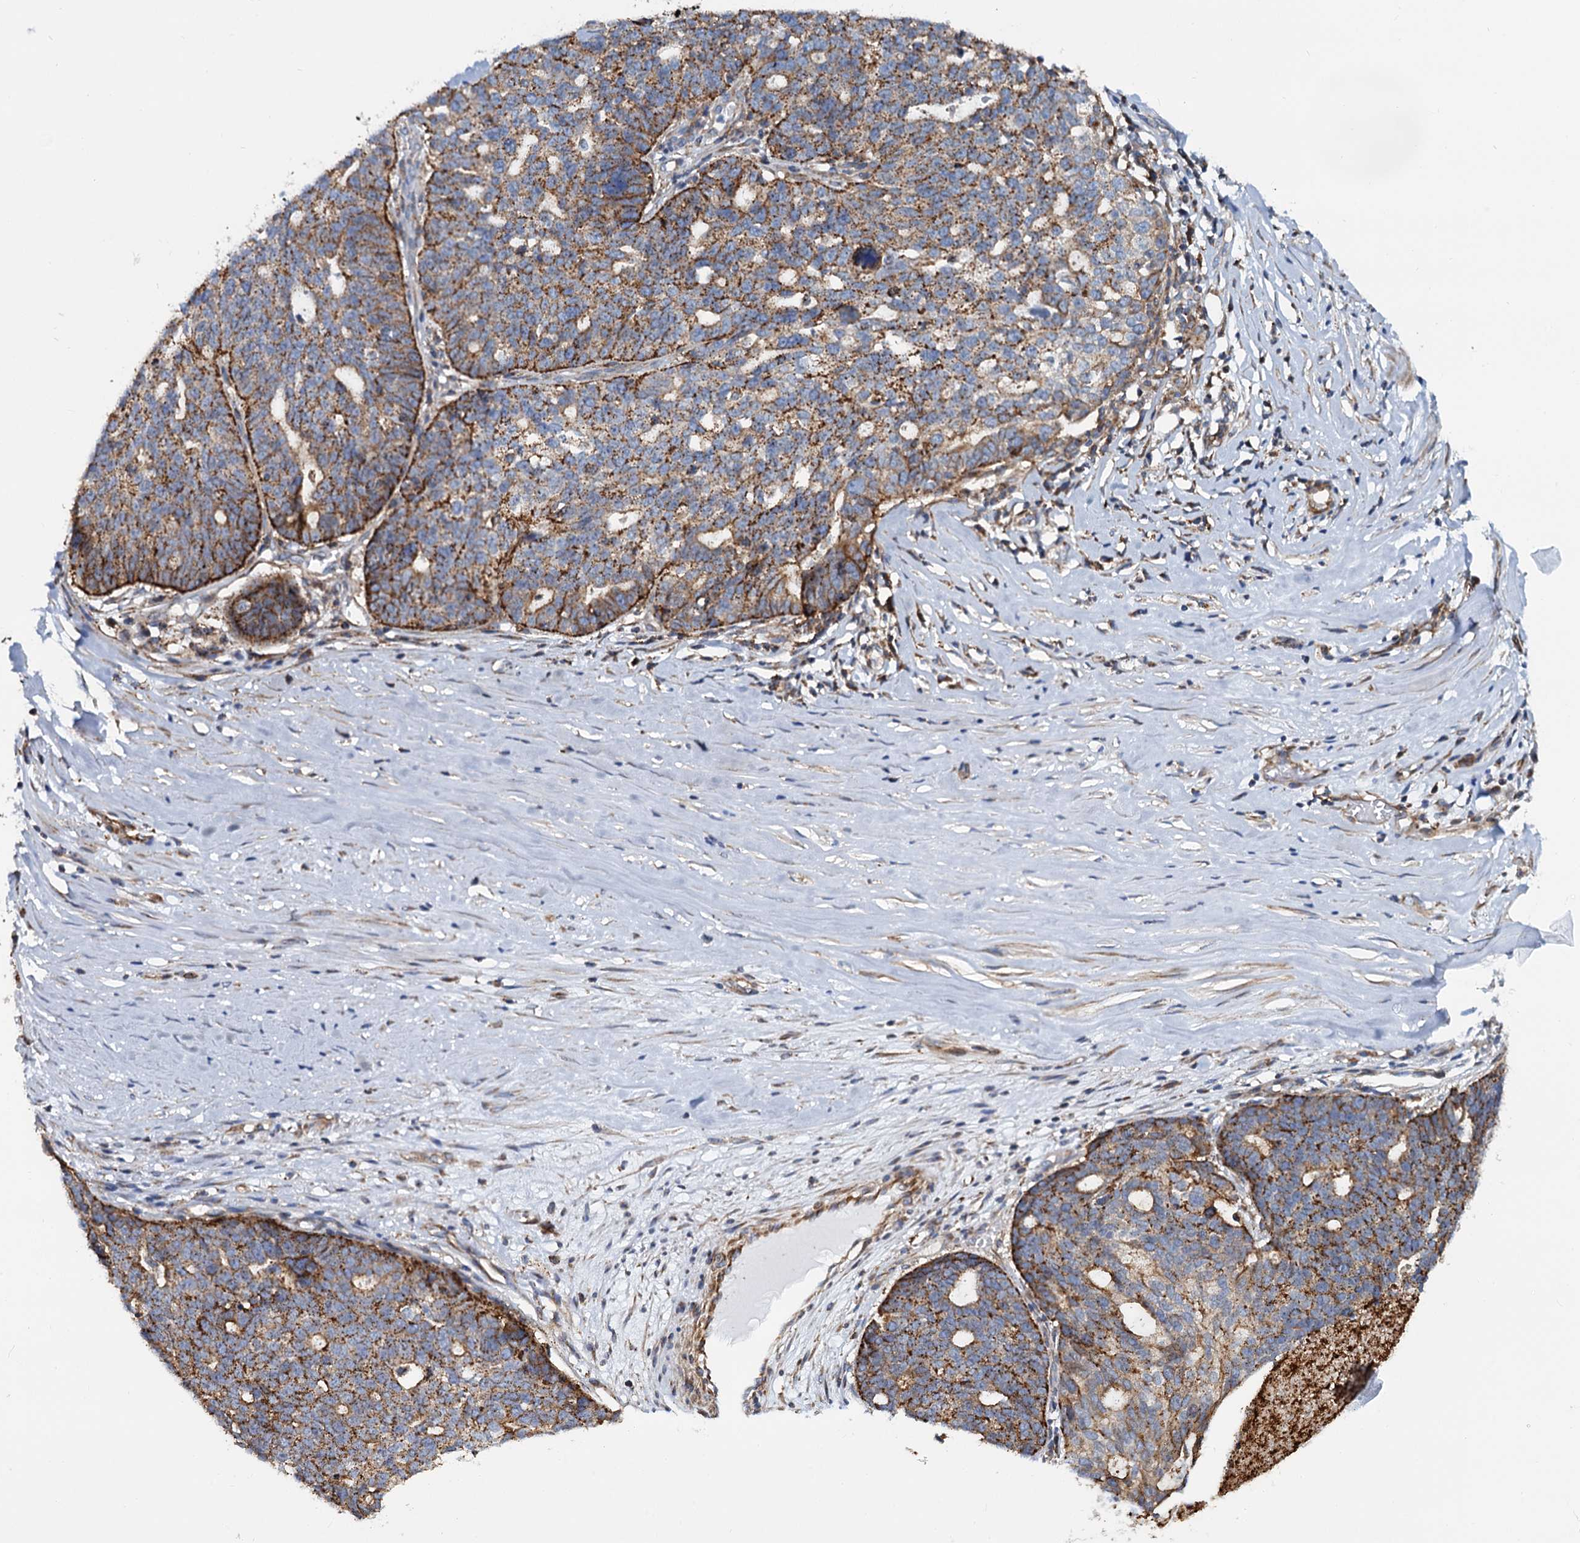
{"staining": {"intensity": "strong", "quantity": ">75%", "location": "cytoplasmic/membranous"}, "tissue": "ovarian cancer", "cell_type": "Tumor cells", "image_type": "cancer", "snomed": [{"axis": "morphology", "description": "Cystadenocarcinoma, serous, NOS"}, {"axis": "topography", "description": "Ovary"}], "caption": "Serous cystadenocarcinoma (ovarian) stained for a protein reveals strong cytoplasmic/membranous positivity in tumor cells.", "gene": "PSEN1", "patient": {"sex": "female", "age": 59}}